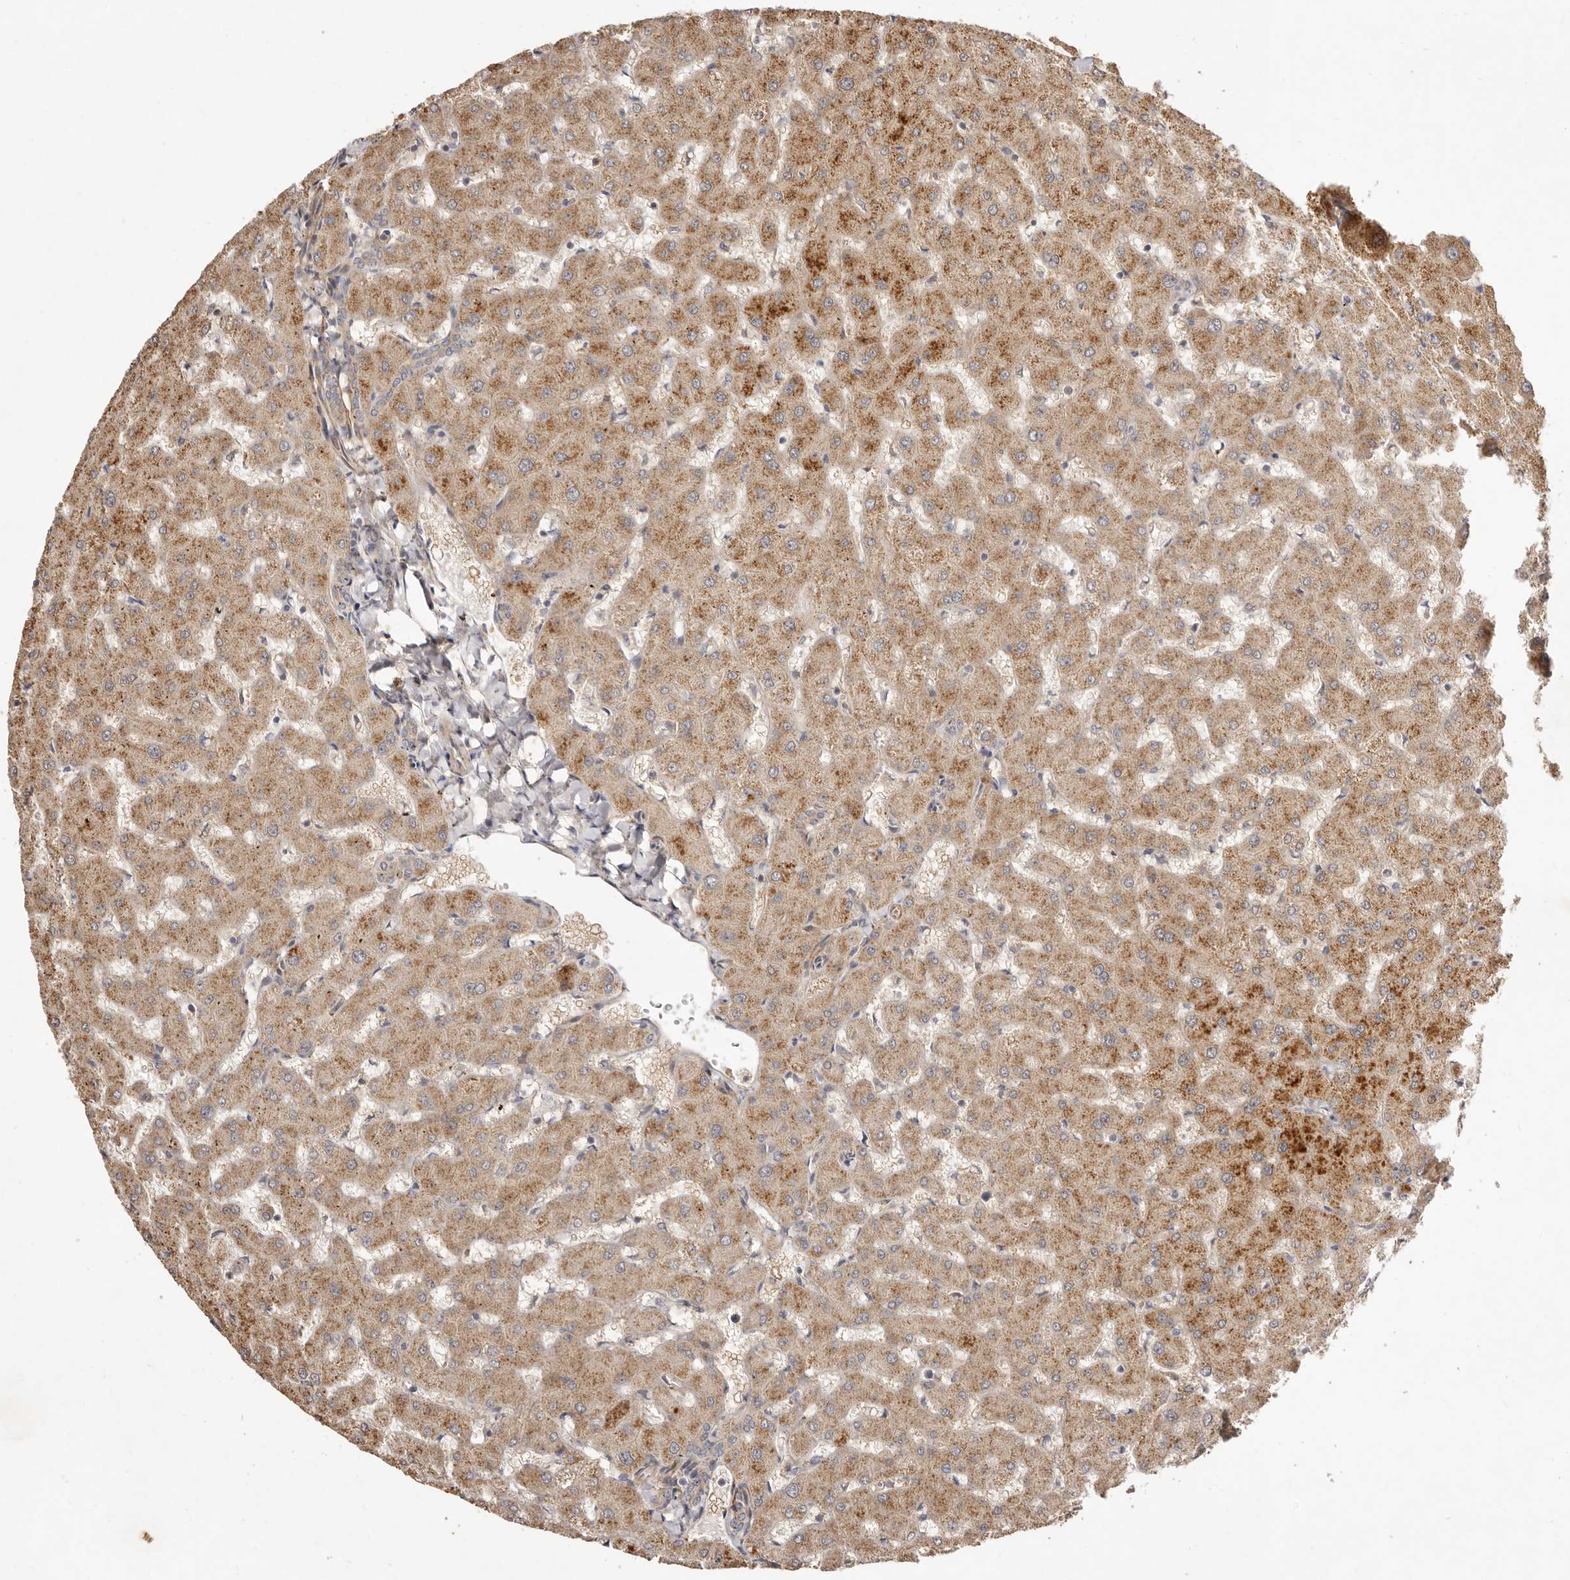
{"staining": {"intensity": "moderate", "quantity": ">75%", "location": "cytoplasmic/membranous"}, "tissue": "liver", "cell_type": "Cholangiocytes", "image_type": "normal", "snomed": [{"axis": "morphology", "description": "Normal tissue, NOS"}, {"axis": "topography", "description": "Liver"}], "caption": "This micrograph demonstrates IHC staining of benign liver, with medium moderate cytoplasmic/membranous staining in about >75% of cholangiocytes.", "gene": "ADAMTS9", "patient": {"sex": "female", "age": 63}}